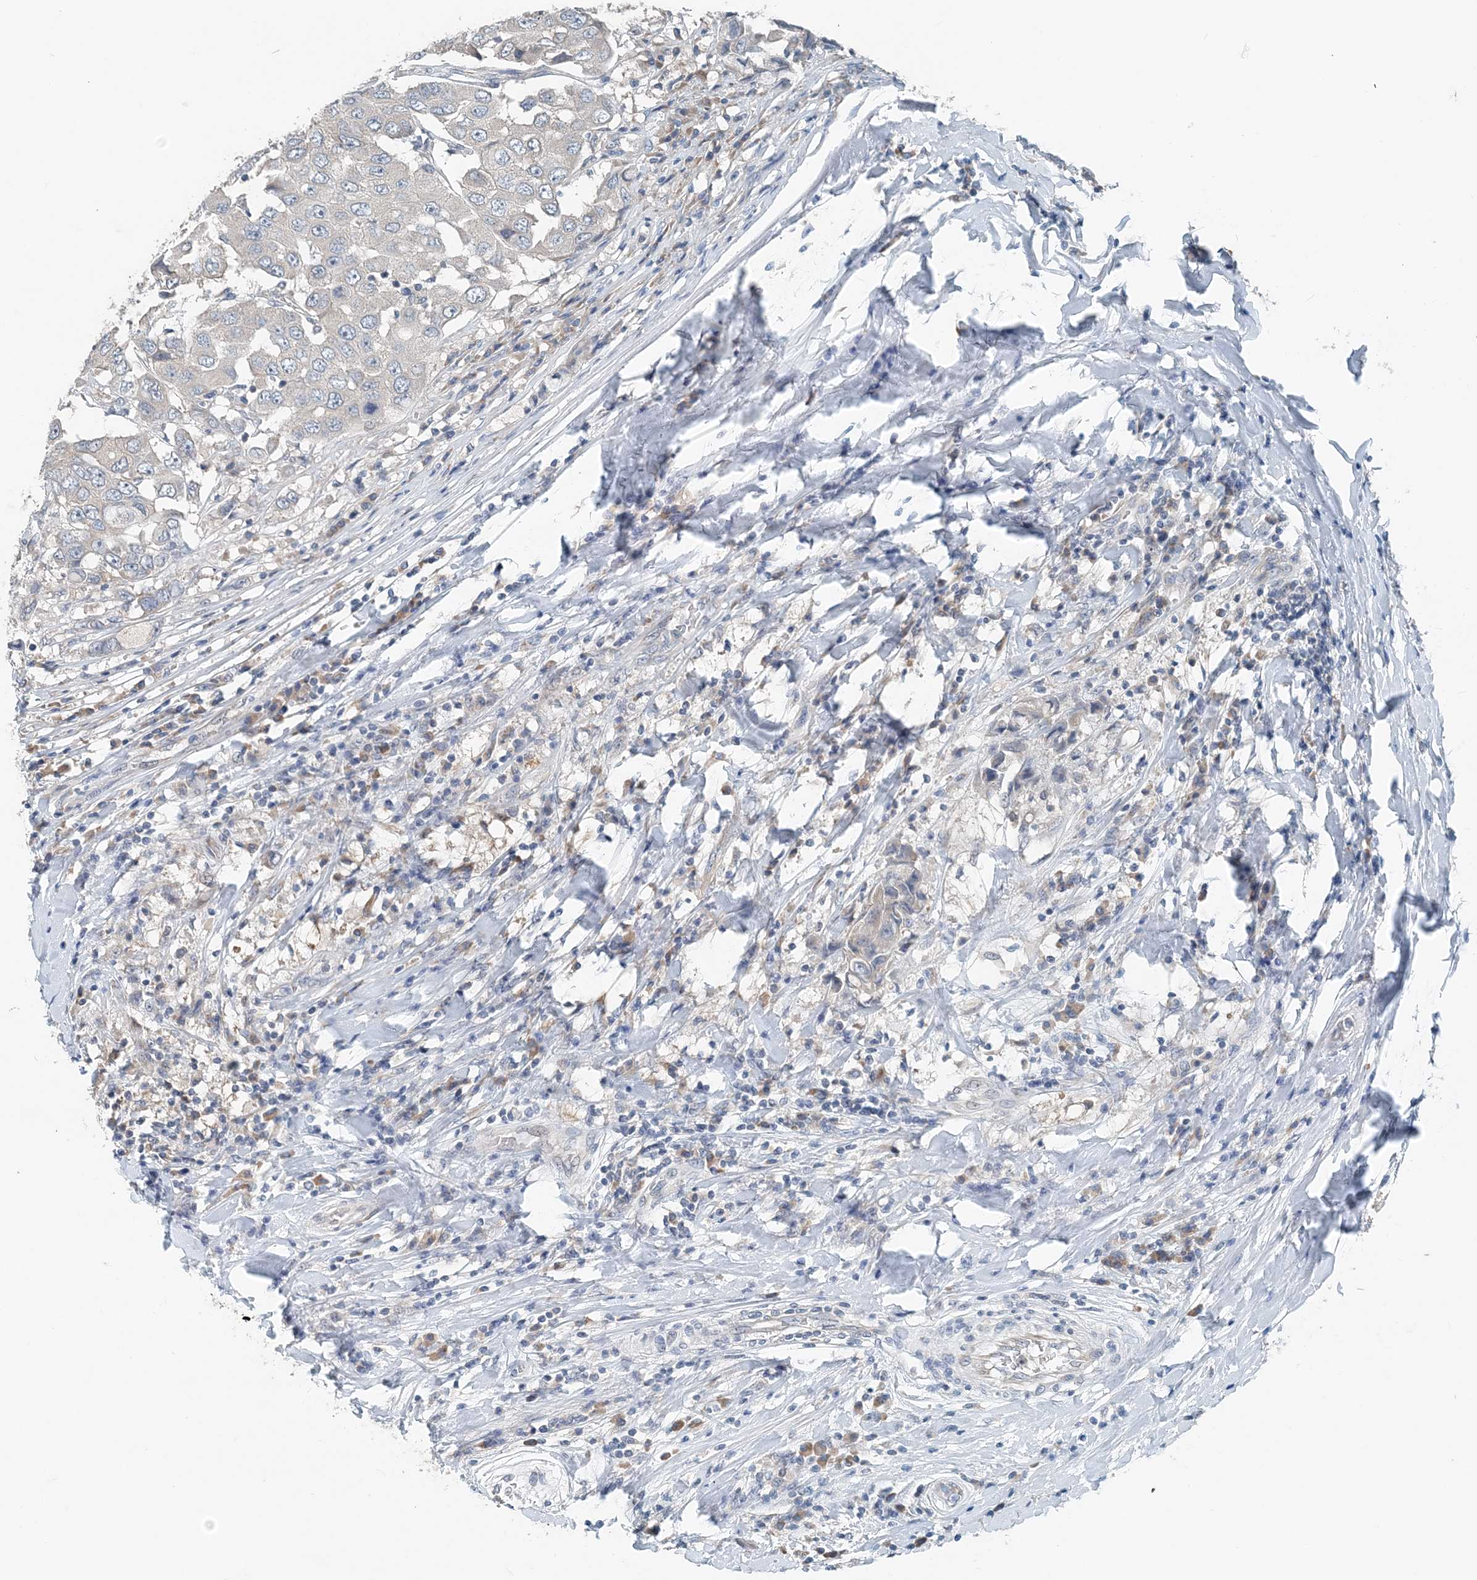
{"staining": {"intensity": "negative", "quantity": "none", "location": "none"}, "tissue": "breast cancer", "cell_type": "Tumor cells", "image_type": "cancer", "snomed": [{"axis": "morphology", "description": "Duct carcinoma"}, {"axis": "topography", "description": "Breast"}], "caption": "High magnification brightfield microscopy of invasive ductal carcinoma (breast) stained with DAB (brown) and counterstained with hematoxylin (blue): tumor cells show no significant expression.", "gene": "EEF1A2", "patient": {"sex": "female", "age": 27}}